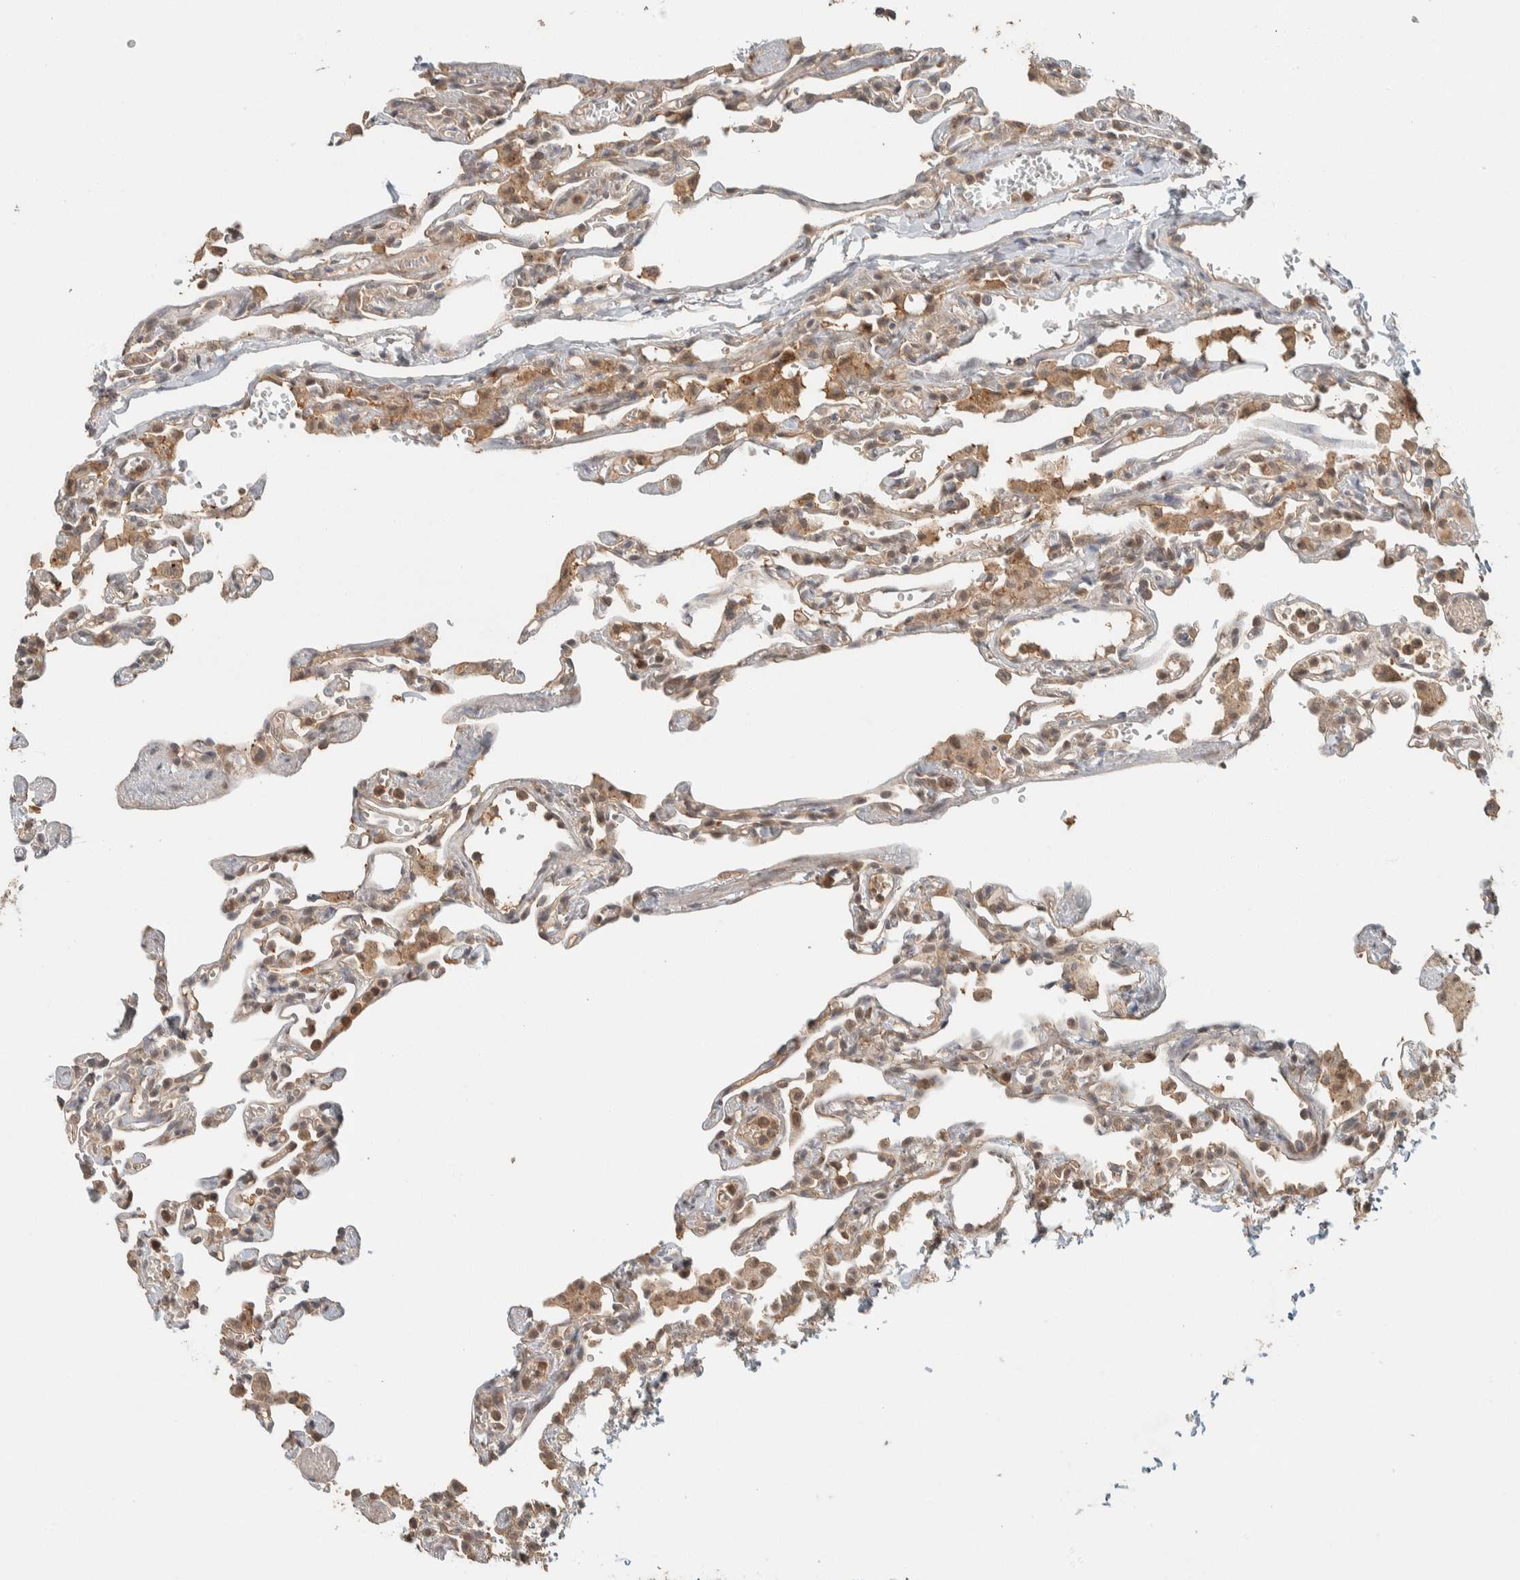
{"staining": {"intensity": "weak", "quantity": "25%-75%", "location": "cytoplasmic/membranous,nuclear"}, "tissue": "lung", "cell_type": "Alveolar cells", "image_type": "normal", "snomed": [{"axis": "morphology", "description": "Normal tissue, NOS"}, {"axis": "topography", "description": "Lung"}], "caption": "Lung stained with IHC displays weak cytoplasmic/membranous,nuclear positivity in about 25%-75% of alveolar cells.", "gene": "ZNF567", "patient": {"sex": "male", "age": 21}}